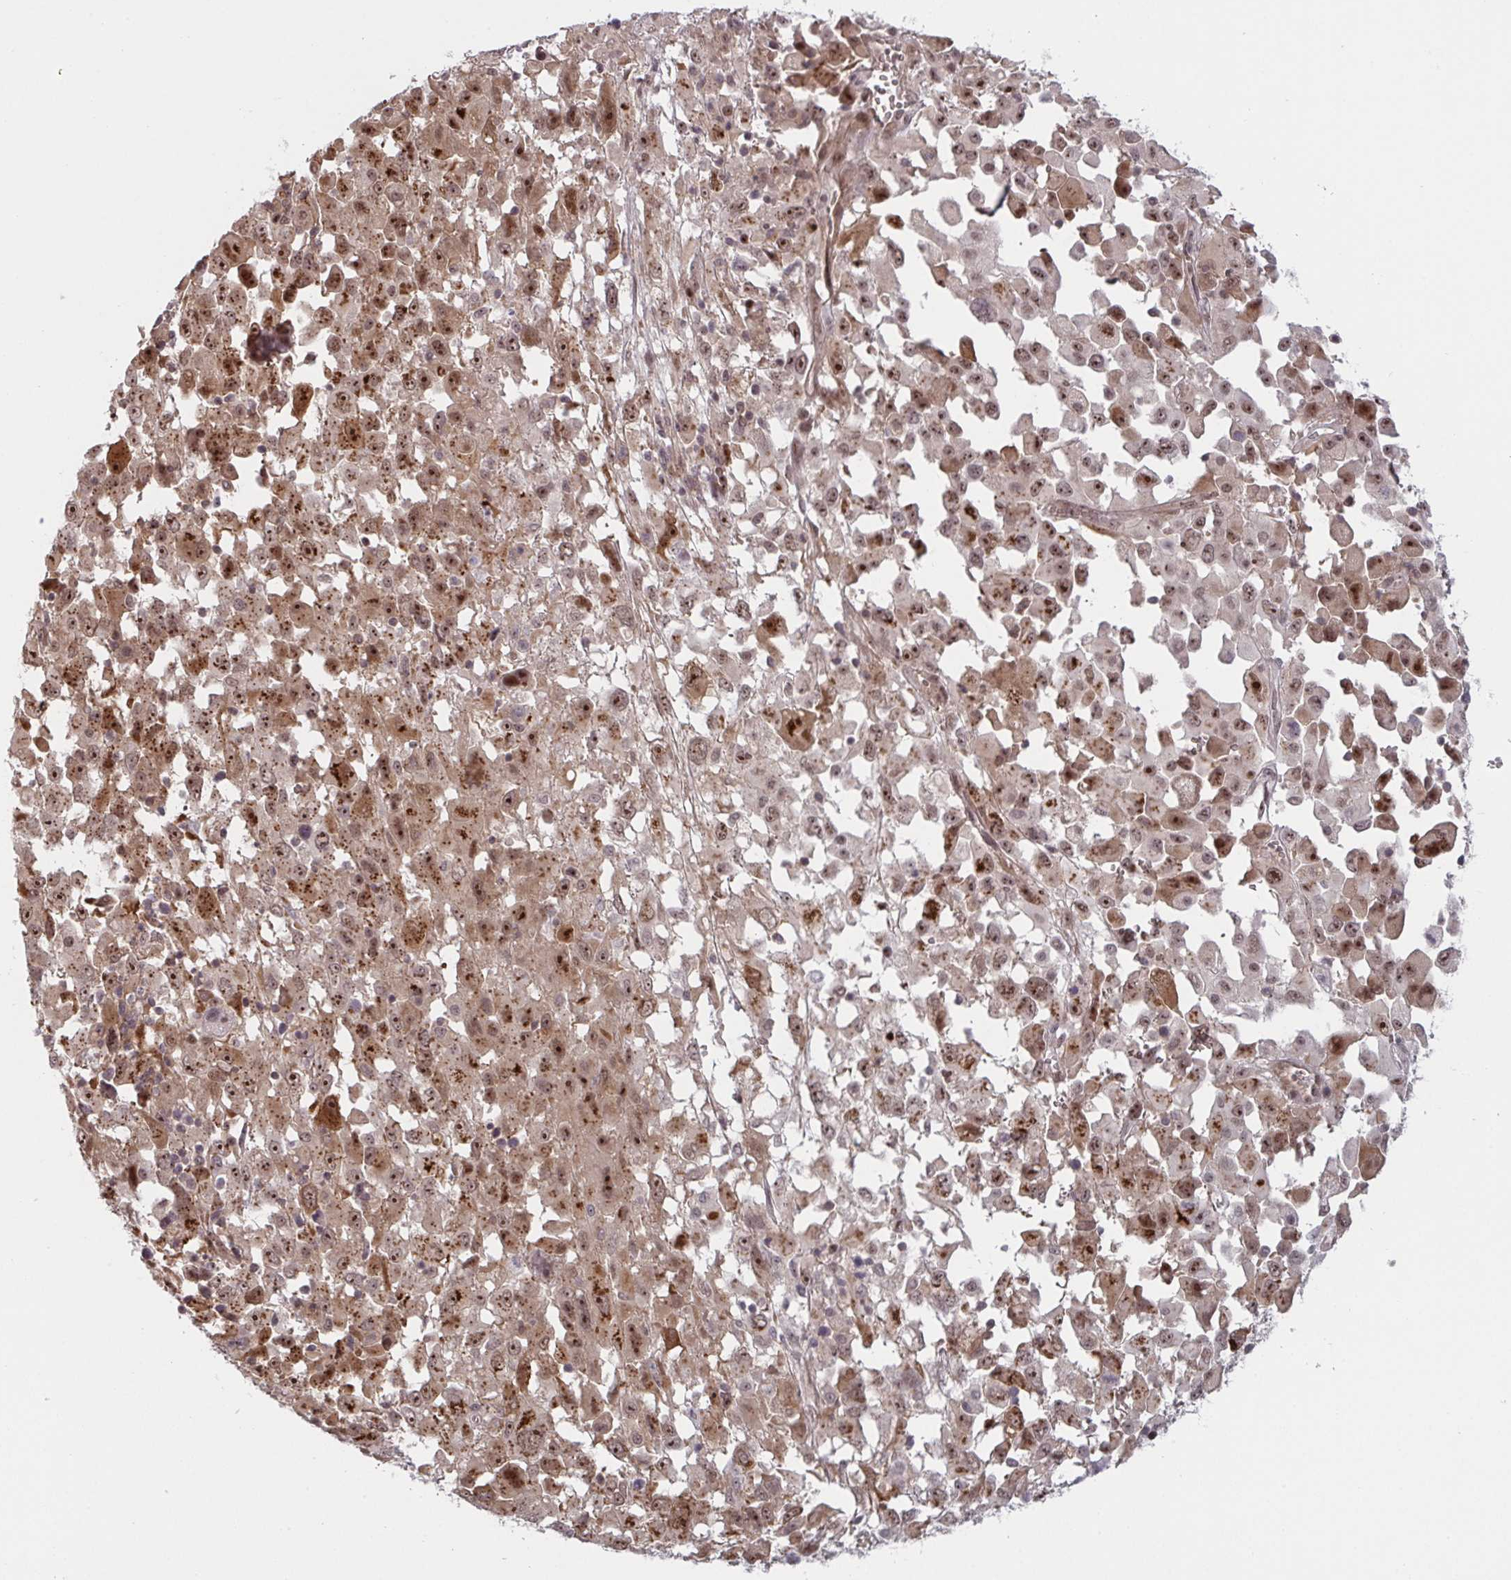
{"staining": {"intensity": "moderate", "quantity": ">75%", "location": "cytoplasmic/membranous,nuclear"}, "tissue": "melanoma", "cell_type": "Tumor cells", "image_type": "cancer", "snomed": [{"axis": "morphology", "description": "Malignant melanoma, Metastatic site"}, {"axis": "topography", "description": "Soft tissue"}], "caption": "Immunohistochemical staining of human malignant melanoma (metastatic site) shows medium levels of moderate cytoplasmic/membranous and nuclear protein expression in approximately >75% of tumor cells.", "gene": "NLRP13", "patient": {"sex": "male", "age": 50}}